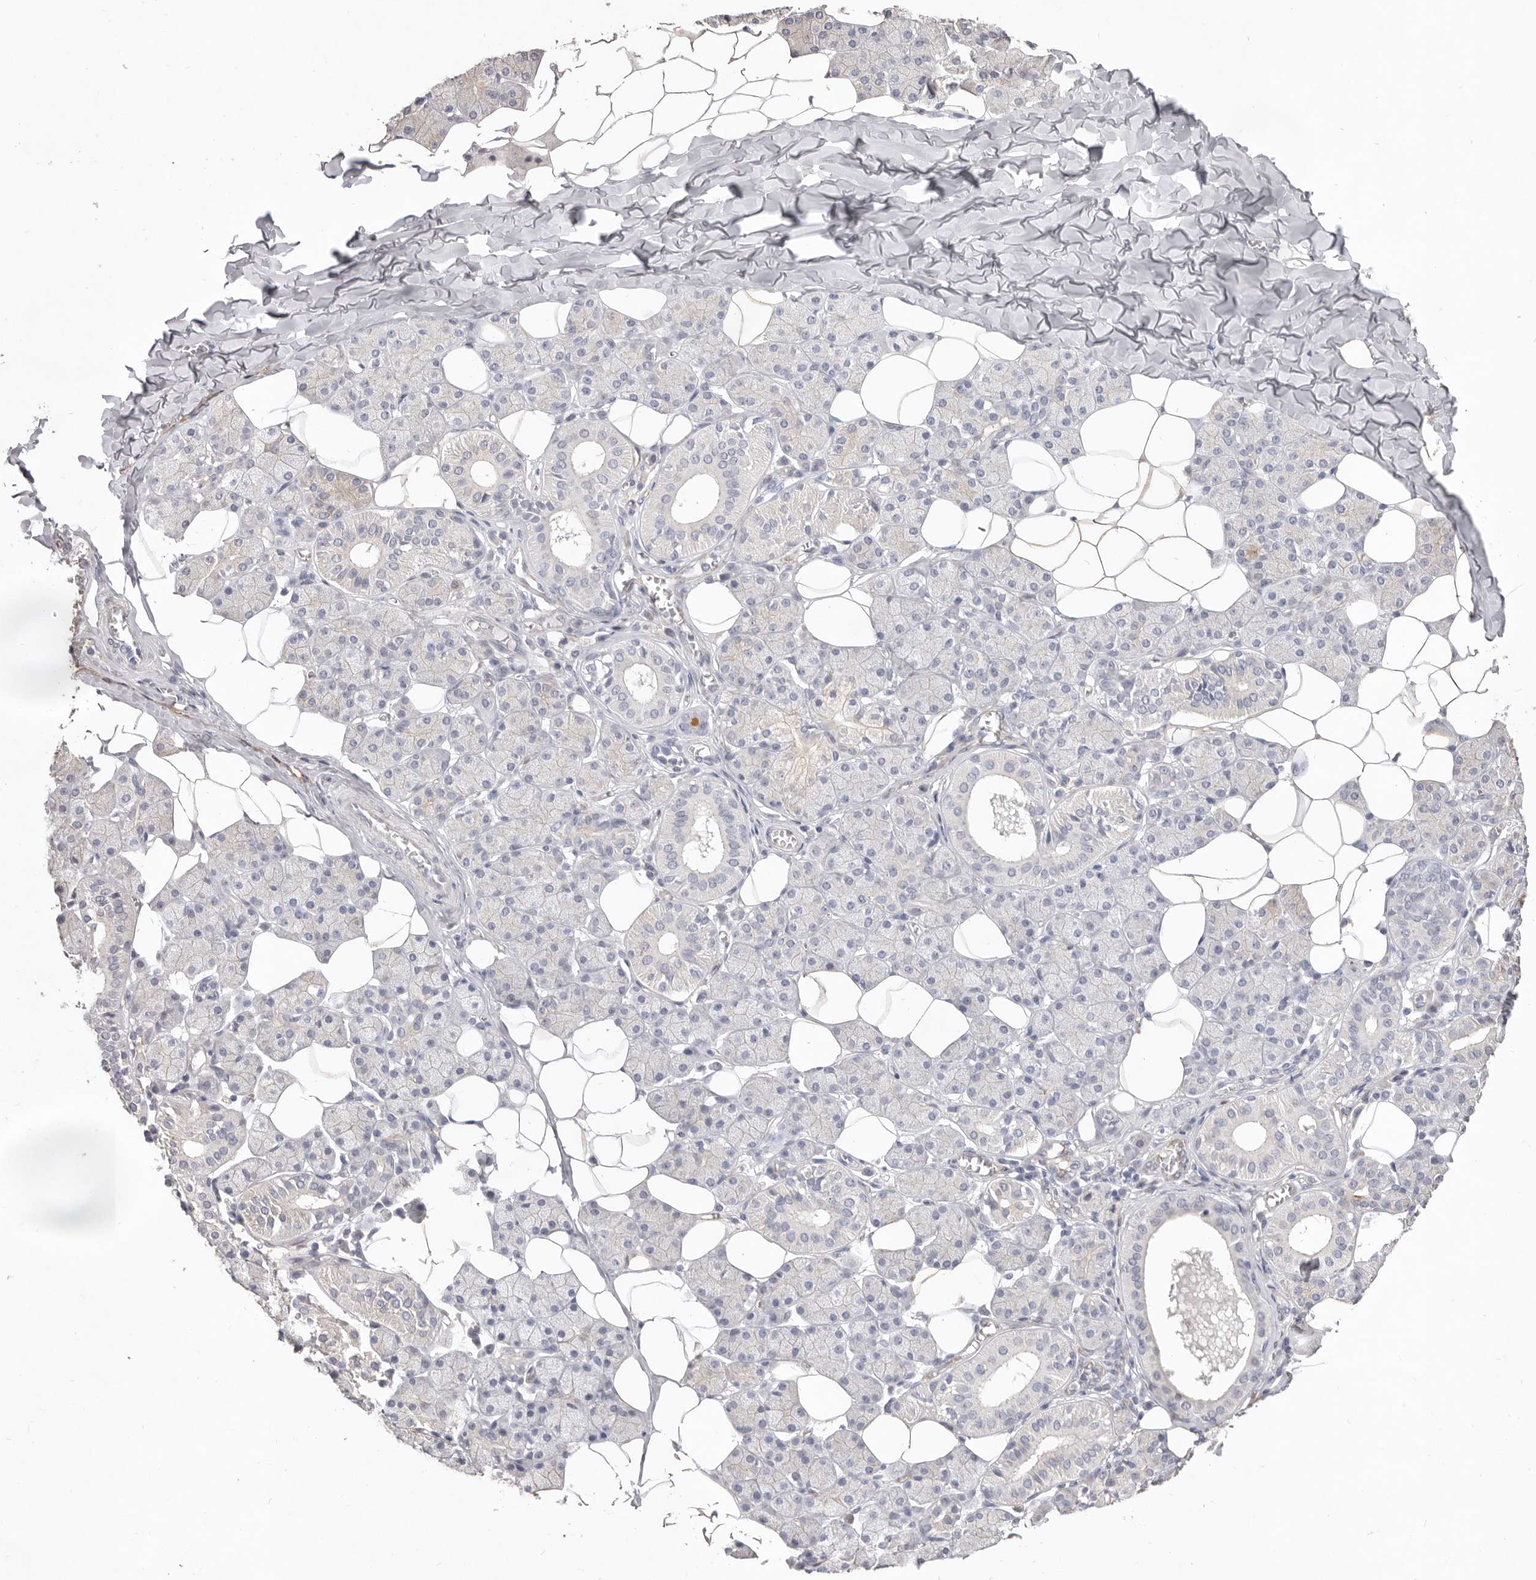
{"staining": {"intensity": "weak", "quantity": "<25%", "location": "cytoplasmic/membranous"}, "tissue": "salivary gland", "cell_type": "Glandular cells", "image_type": "normal", "snomed": [{"axis": "morphology", "description": "Normal tissue, NOS"}, {"axis": "topography", "description": "Salivary gland"}], "caption": "A micrograph of human salivary gland is negative for staining in glandular cells. (DAB (3,3'-diaminobenzidine) IHC with hematoxylin counter stain).", "gene": "ZYG11B", "patient": {"sex": "female", "age": 33}}